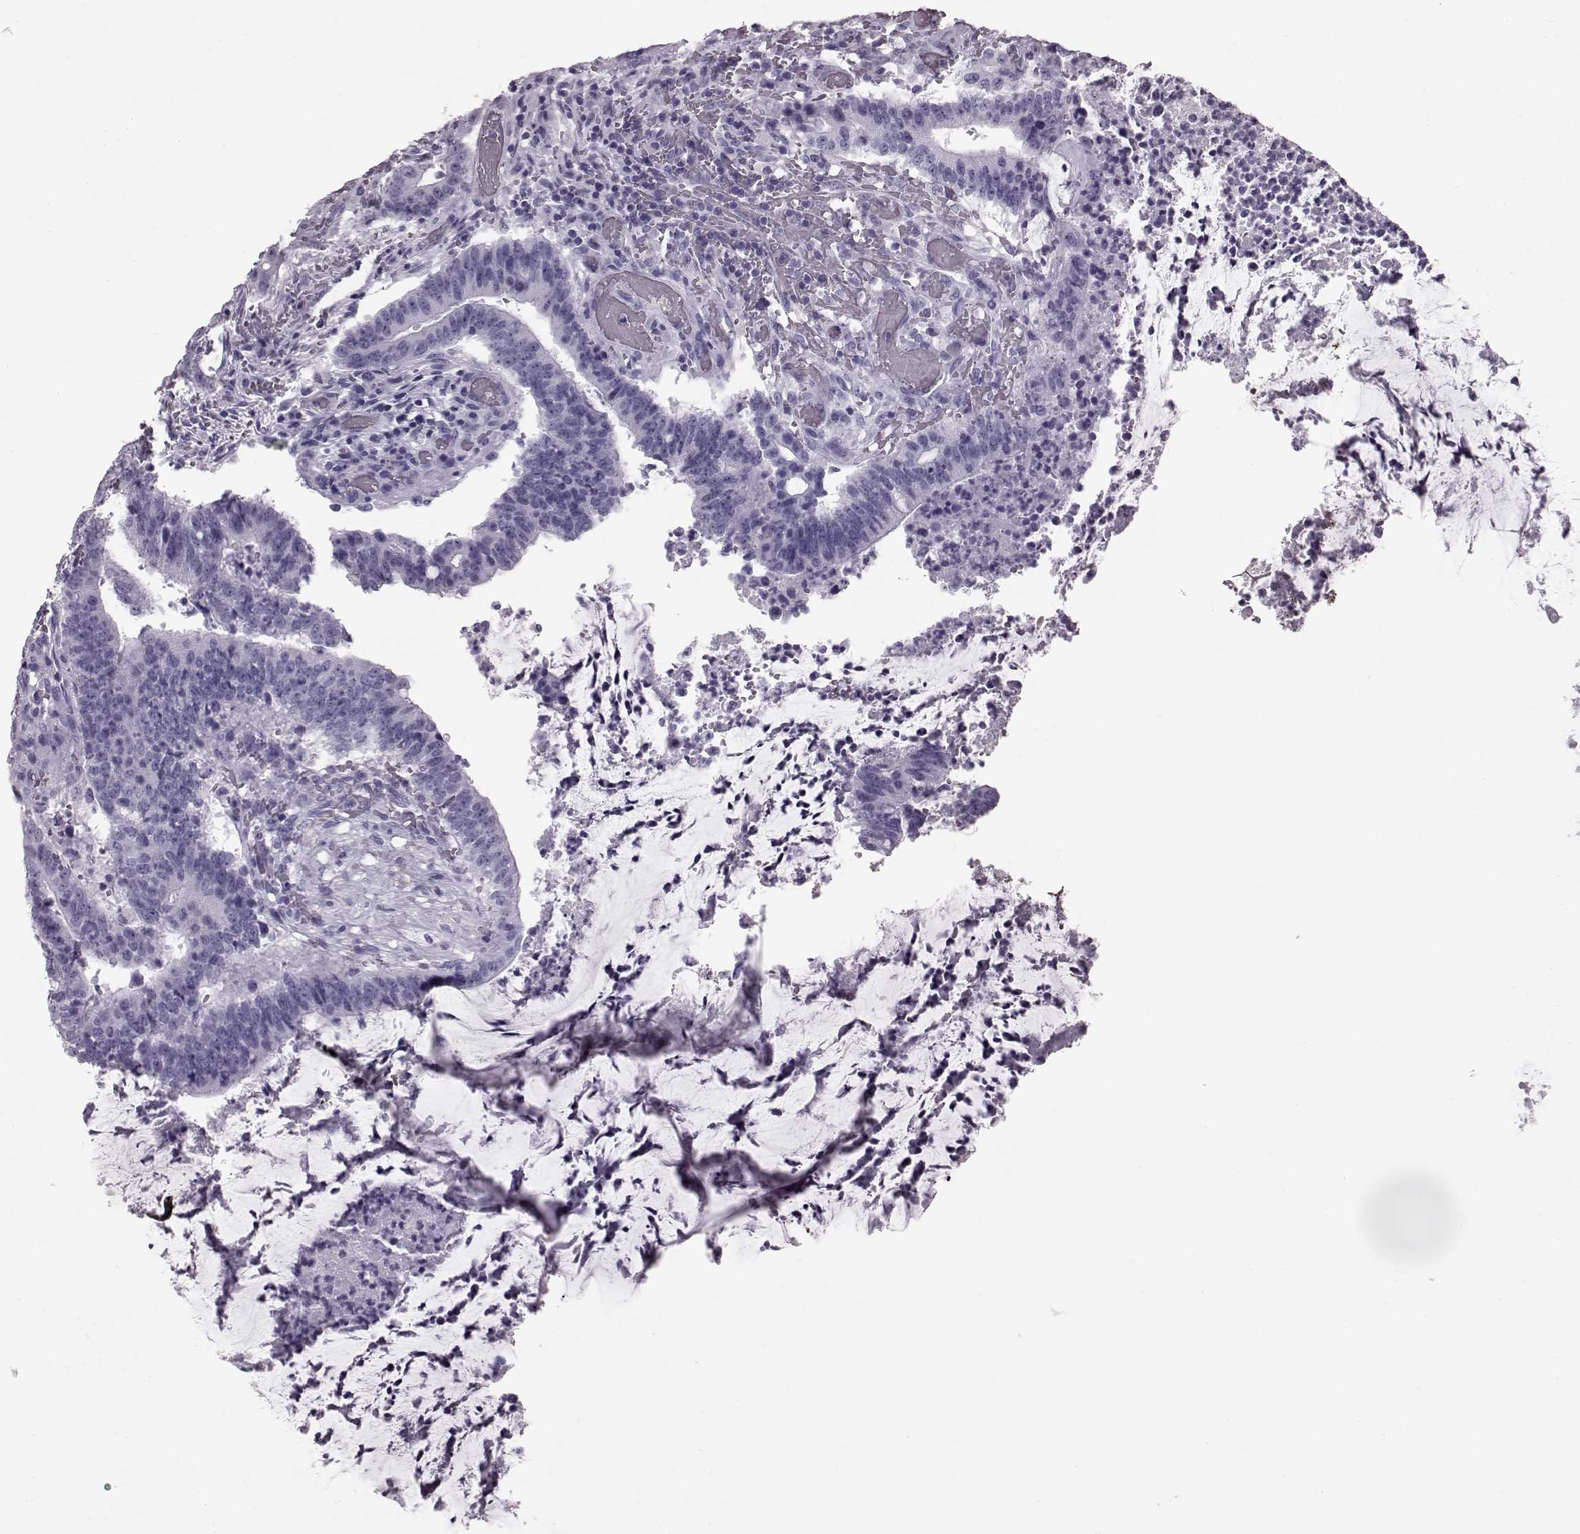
{"staining": {"intensity": "negative", "quantity": "none", "location": "none"}, "tissue": "colorectal cancer", "cell_type": "Tumor cells", "image_type": "cancer", "snomed": [{"axis": "morphology", "description": "Adenocarcinoma, NOS"}, {"axis": "topography", "description": "Colon"}], "caption": "This is an immunohistochemistry (IHC) image of adenocarcinoma (colorectal). There is no positivity in tumor cells.", "gene": "TCHHL1", "patient": {"sex": "female", "age": 43}}